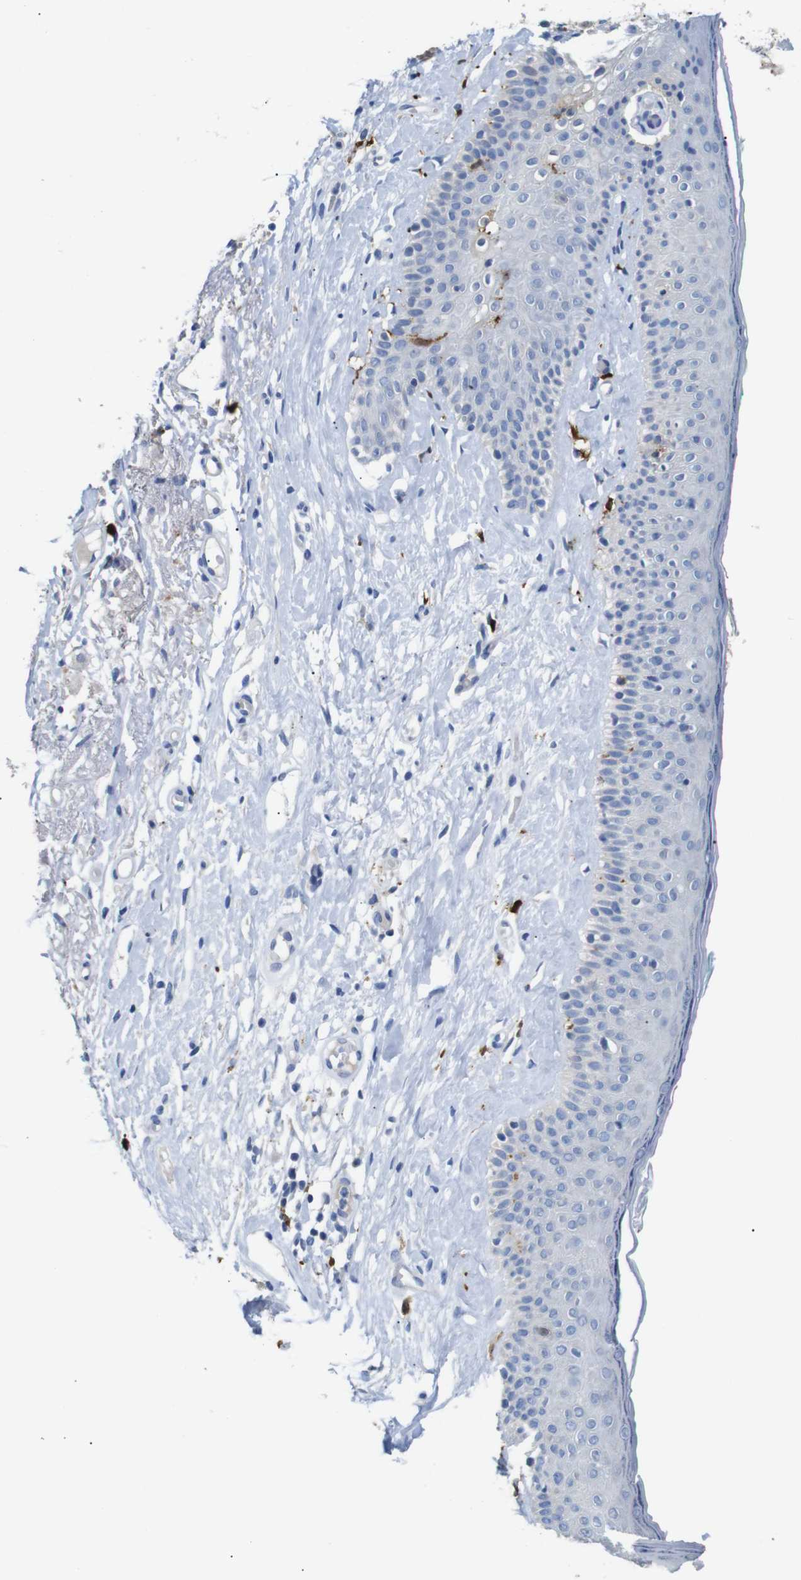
{"staining": {"intensity": "negative", "quantity": "none", "location": "none"}, "tissue": "skin cancer", "cell_type": "Tumor cells", "image_type": "cancer", "snomed": [{"axis": "morphology", "description": "Basal cell carcinoma"}, {"axis": "topography", "description": "Skin"}], "caption": "The immunohistochemistry (IHC) photomicrograph has no significant staining in tumor cells of basal cell carcinoma (skin) tissue. (Brightfield microscopy of DAB (3,3'-diaminobenzidine) IHC at high magnification).", "gene": "ALOX15", "patient": {"sex": "female", "age": 84}}